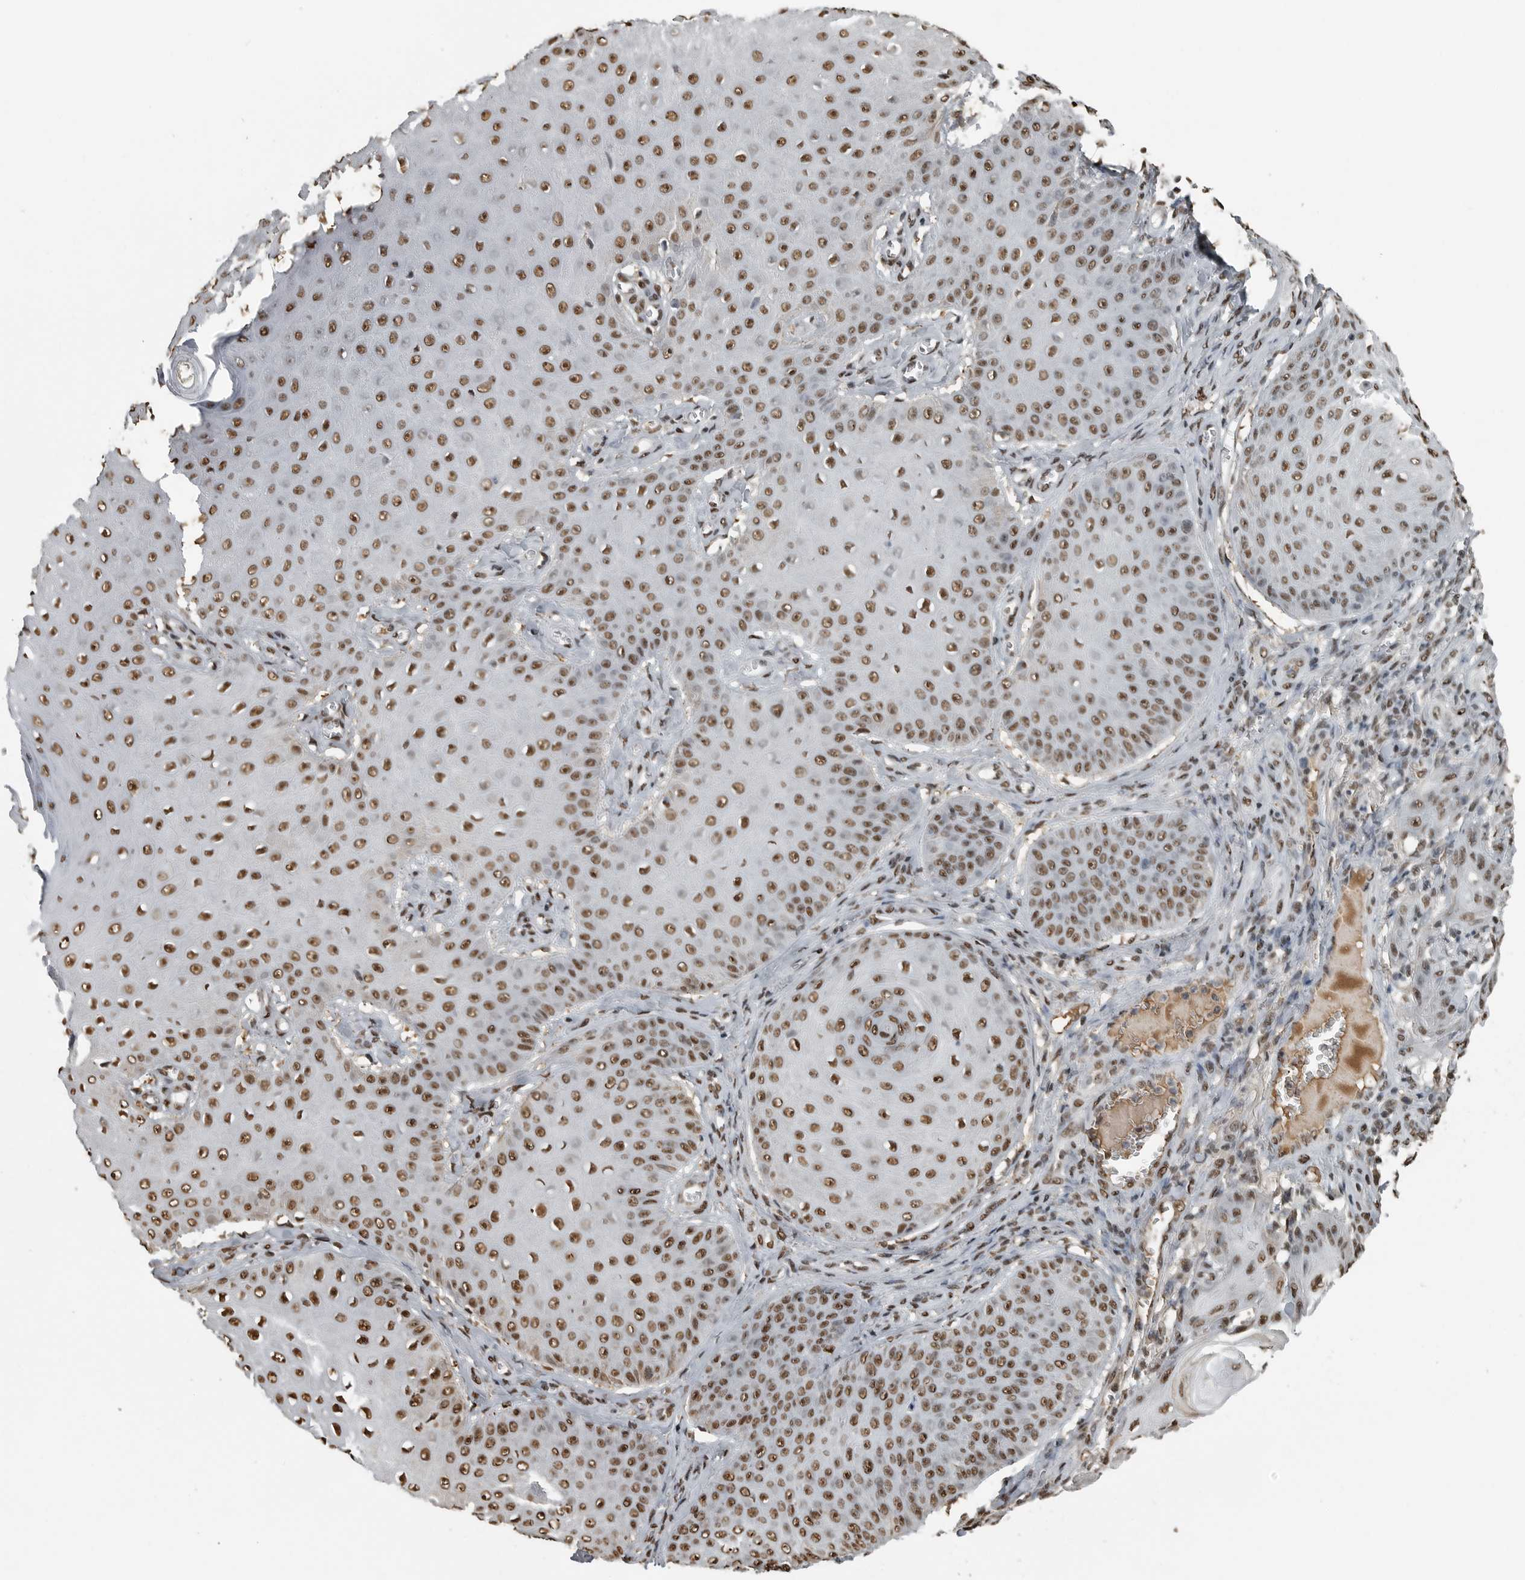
{"staining": {"intensity": "moderate", "quantity": ">75%", "location": "nuclear"}, "tissue": "skin cancer", "cell_type": "Tumor cells", "image_type": "cancer", "snomed": [{"axis": "morphology", "description": "Squamous cell carcinoma, NOS"}, {"axis": "topography", "description": "Skin"}], "caption": "Immunohistochemical staining of skin cancer reveals medium levels of moderate nuclear expression in approximately >75% of tumor cells.", "gene": "TGS1", "patient": {"sex": "male", "age": 74}}